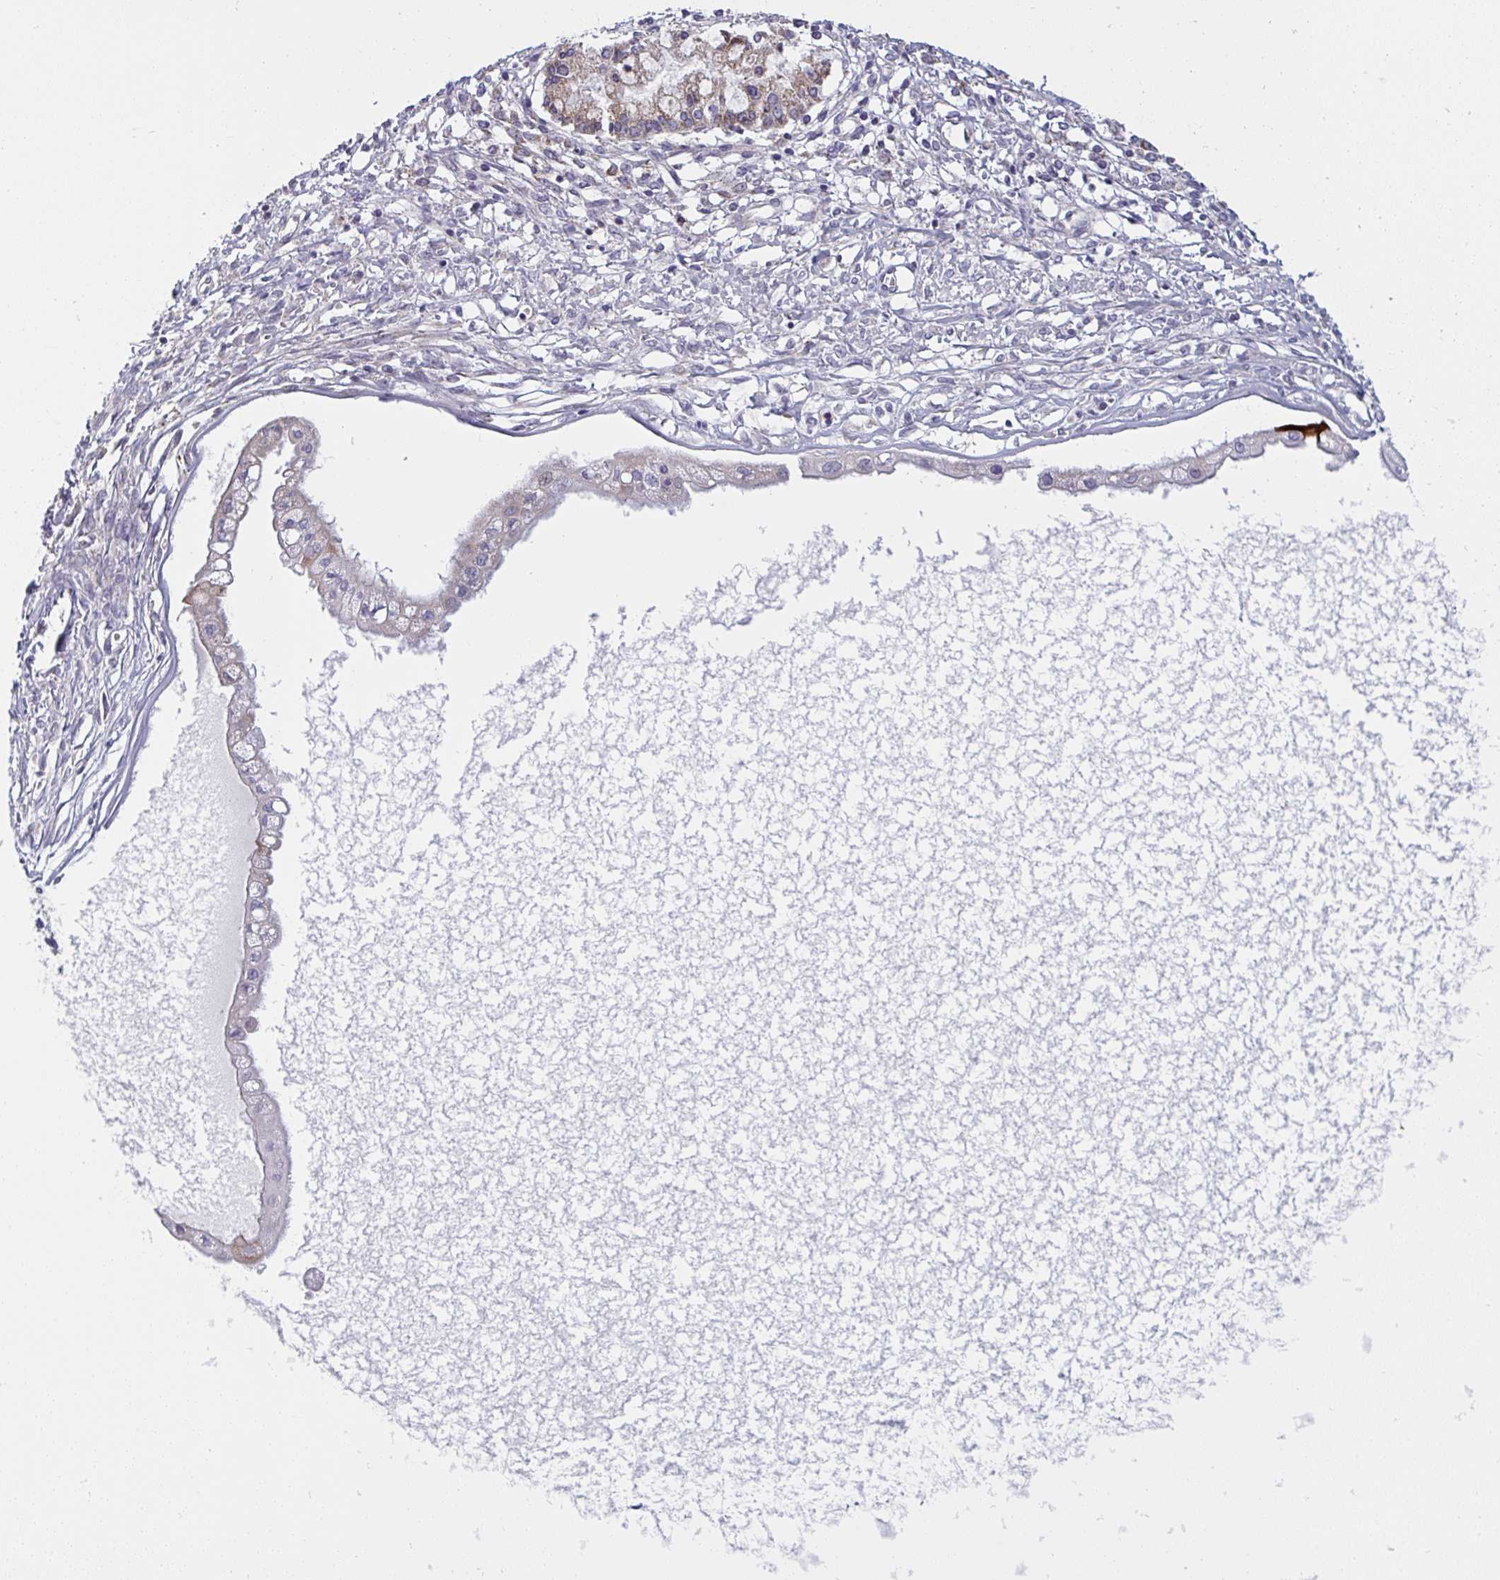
{"staining": {"intensity": "weak", "quantity": "<25%", "location": "cytoplasmic/membranous"}, "tissue": "ovarian cancer", "cell_type": "Tumor cells", "image_type": "cancer", "snomed": [{"axis": "morphology", "description": "Cystadenocarcinoma, mucinous, NOS"}, {"axis": "topography", "description": "Ovary"}], "caption": "Tumor cells show no significant staining in ovarian cancer (mucinous cystadenocarcinoma).", "gene": "MRPS2", "patient": {"sex": "female", "age": 34}}